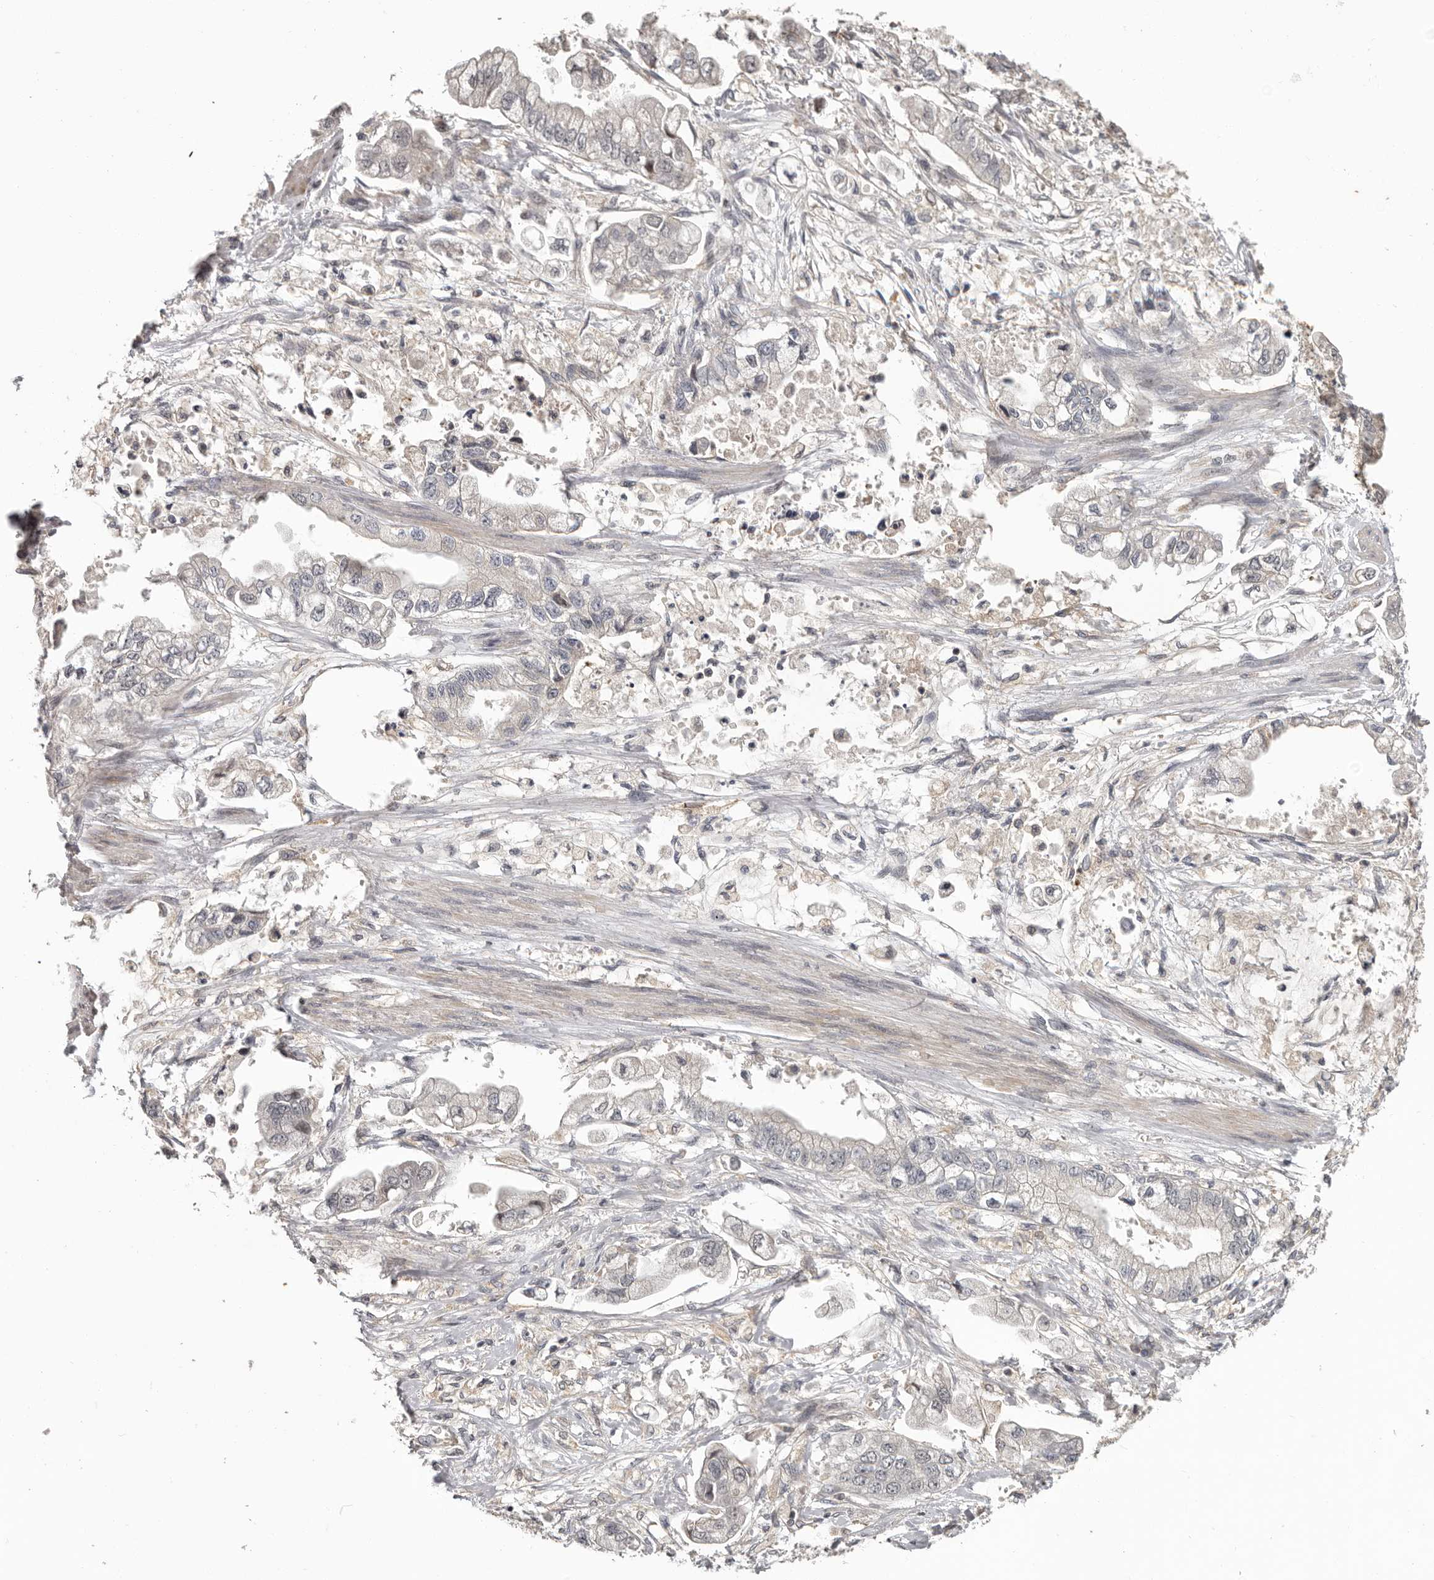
{"staining": {"intensity": "negative", "quantity": "none", "location": "none"}, "tissue": "stomach cancer", "cell_type": "Tumor cells", "image_type": "cancer", "snomed": [{"axis": "morphology", "description": "Adenocarcinoma, NOS"}, {"axis": "topography", "description": "Stomach"}], "caption": "There is no significant staining in tumor cells of stomach adenocarcinoma.", "gene": "ANKRD44", "patient": {"sex": "male", "age": 62}}